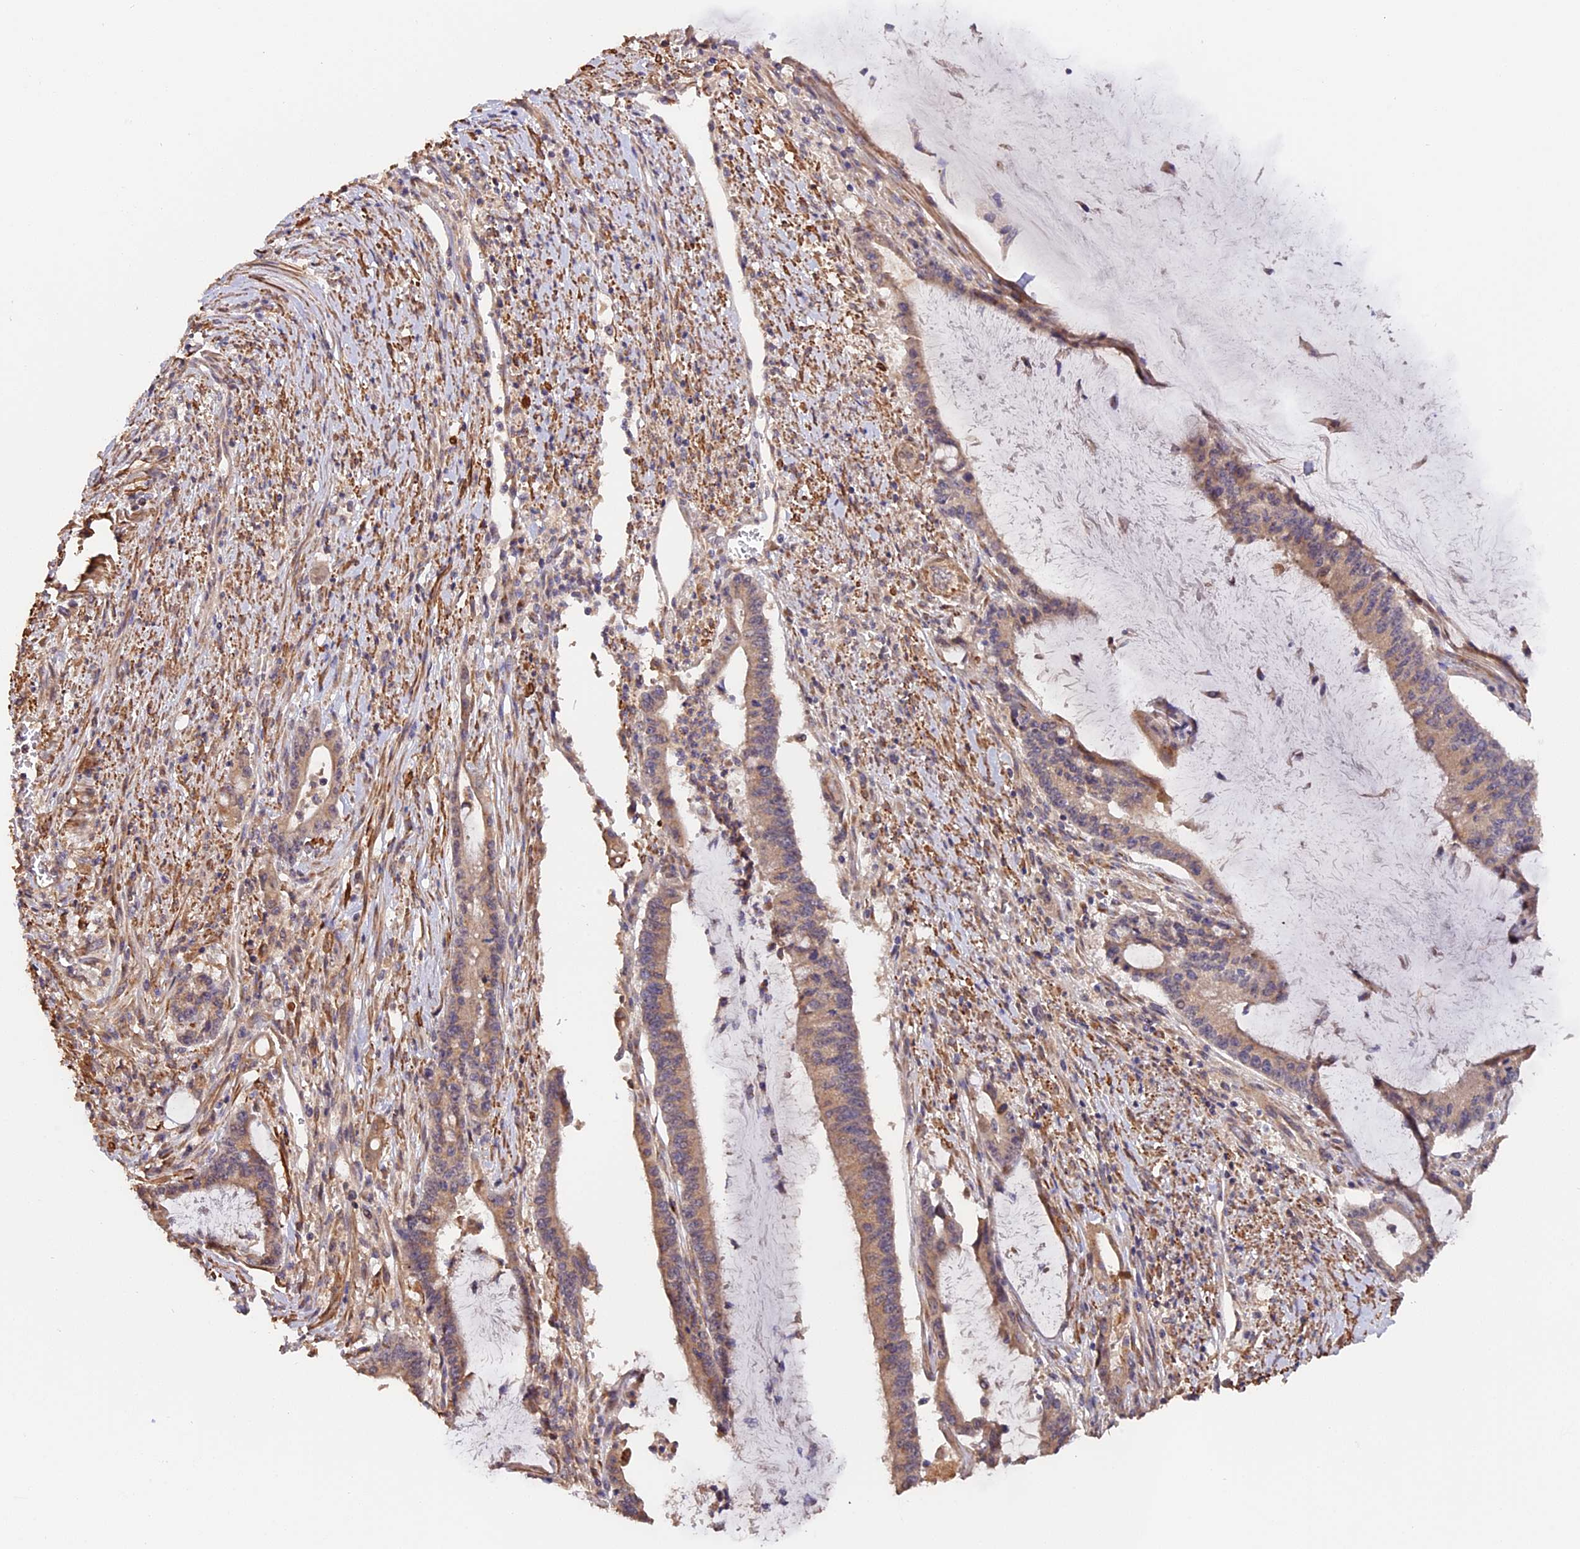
{"staining": {"intensity": "weak", "quantity": ">75%", "location": "cytoplasmic/membranous"}, "tissue": "pancreatic cancer", "cell_type": "Tumor cells", "image_type": "cancer", "snomed": [{"axis": "morphology", "description": "Adenocarcinoma, NOS"}, {"axis": "topography", "description": "Pancreas"}], "caption": "Tumor cells display low levels of weak cytoplasmic/membranous positivity in about >75% of cells in human pancreatic cancer (adenocarcinoma). Using DAB (brown) and hematoxylin (blue) stains, captured at high magnification using brightfield microscopy.", "gene": "TANGO6", "patient": {"sex": "female", "age": 50}}